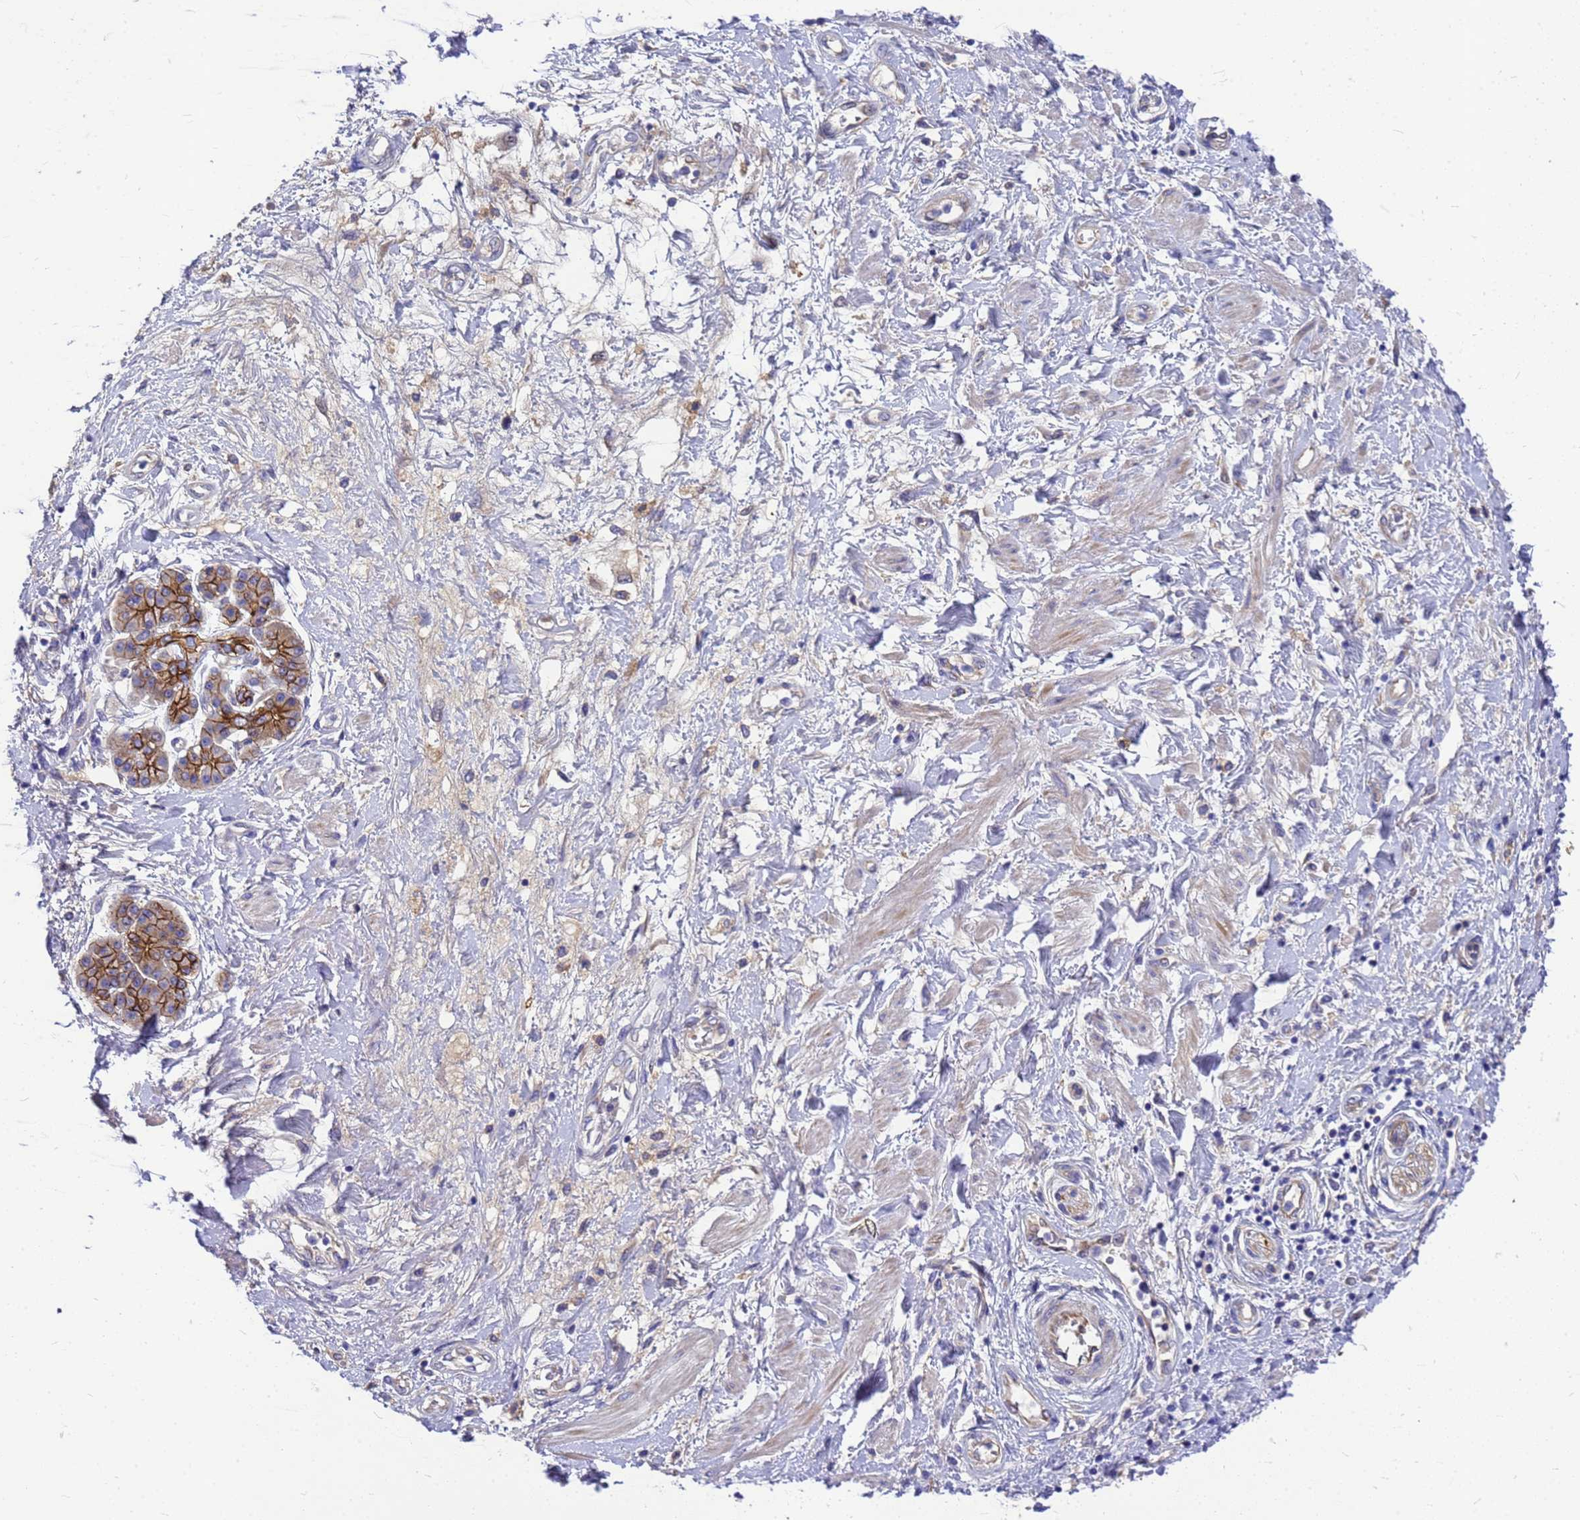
{"staining": {"intensity": "moderate", "quantity": ">75%", "location": "cytoplasmic/membranous"}, "tissue": "pancreatic cancer", "cell_type": "Tumor cells", "image_type": "cancer", "snomed": [{"axis": "morphology", "description": "Adenocarcinoma, NOS"}, {"axis": "topography", "description": "Pancreas"}], "caption": "Immunohistochemistry (IHC) staining of adenocarcinoma (pancreatic), which exhibits medium levels of moderate cytoplasmic/membranous positivity in about >75% of tumor cells indicating moderate cytoplasmic/membranous protein positivity. The staining was performed using DAB (3,3'-diaminobenzidine) (brown) for protein detection and nuclei were counterstained in hematoxylin (blue).", "gene": "FBXW5", "patient": {"sex": "female", "age": 73}}